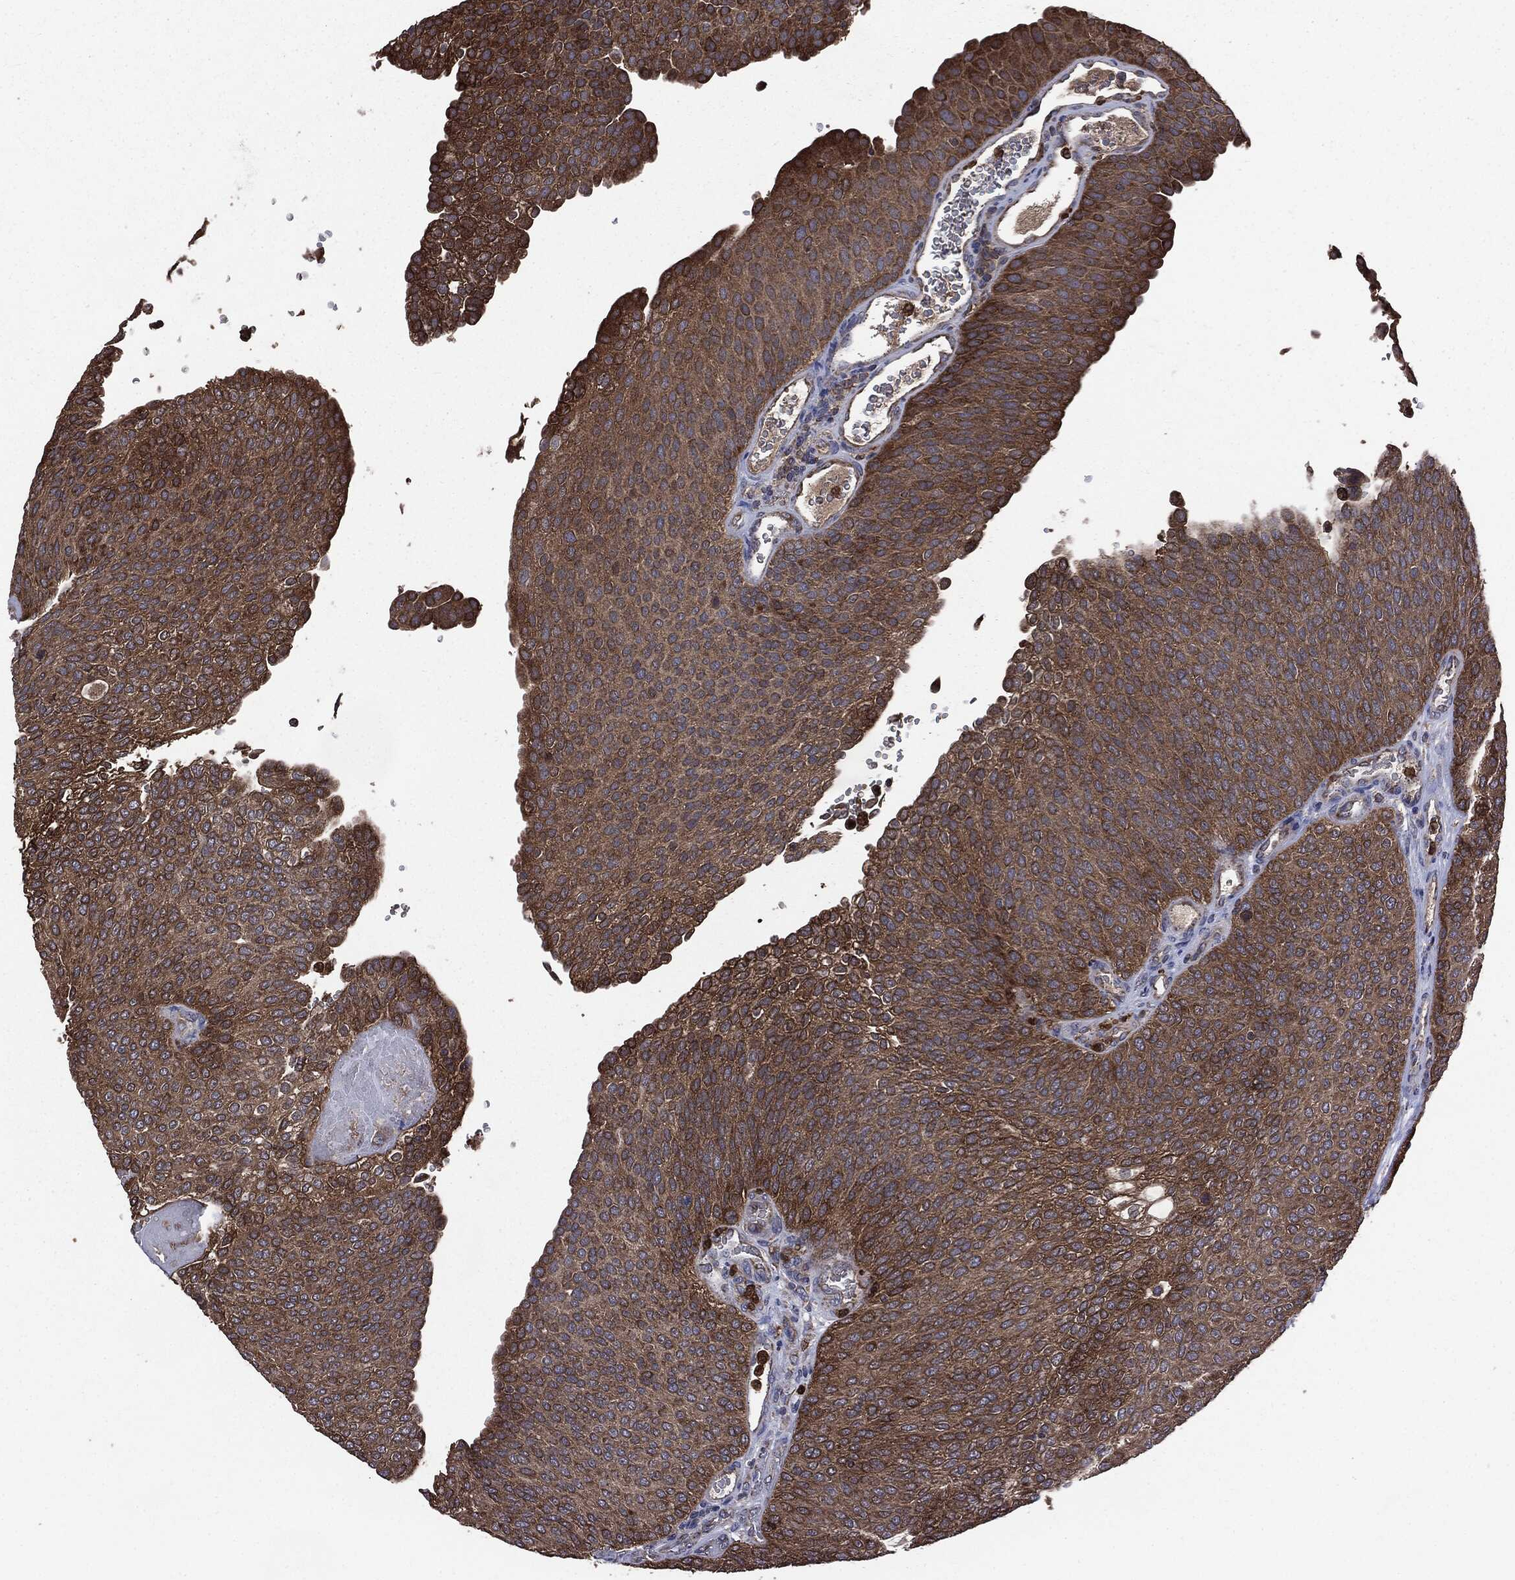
{"staining": {"intensity": "strong", "quantity": ">75%", "location": "cytoplasmic/membranous"}, "tissue": "urothelial cancer", "cell_type": "Tumor cells", "image_type": "cancer", "snomed": [{"axis": "morphology", "description": "Urothelial carcinoma, High grade"}, {"axis": "topography", "description": "Urinary bladder"}], "caption": "IHC (DAB) staining of human urothelial cancer exhibits strong cytoplasmic/membranous protein expression in about >75% of tumor cells. Immunohistochemistry stains the protein in brown and the nuclei are stained blue.", "gene": "MAPK6", "patient": {"sex": "female", "age": 79}}